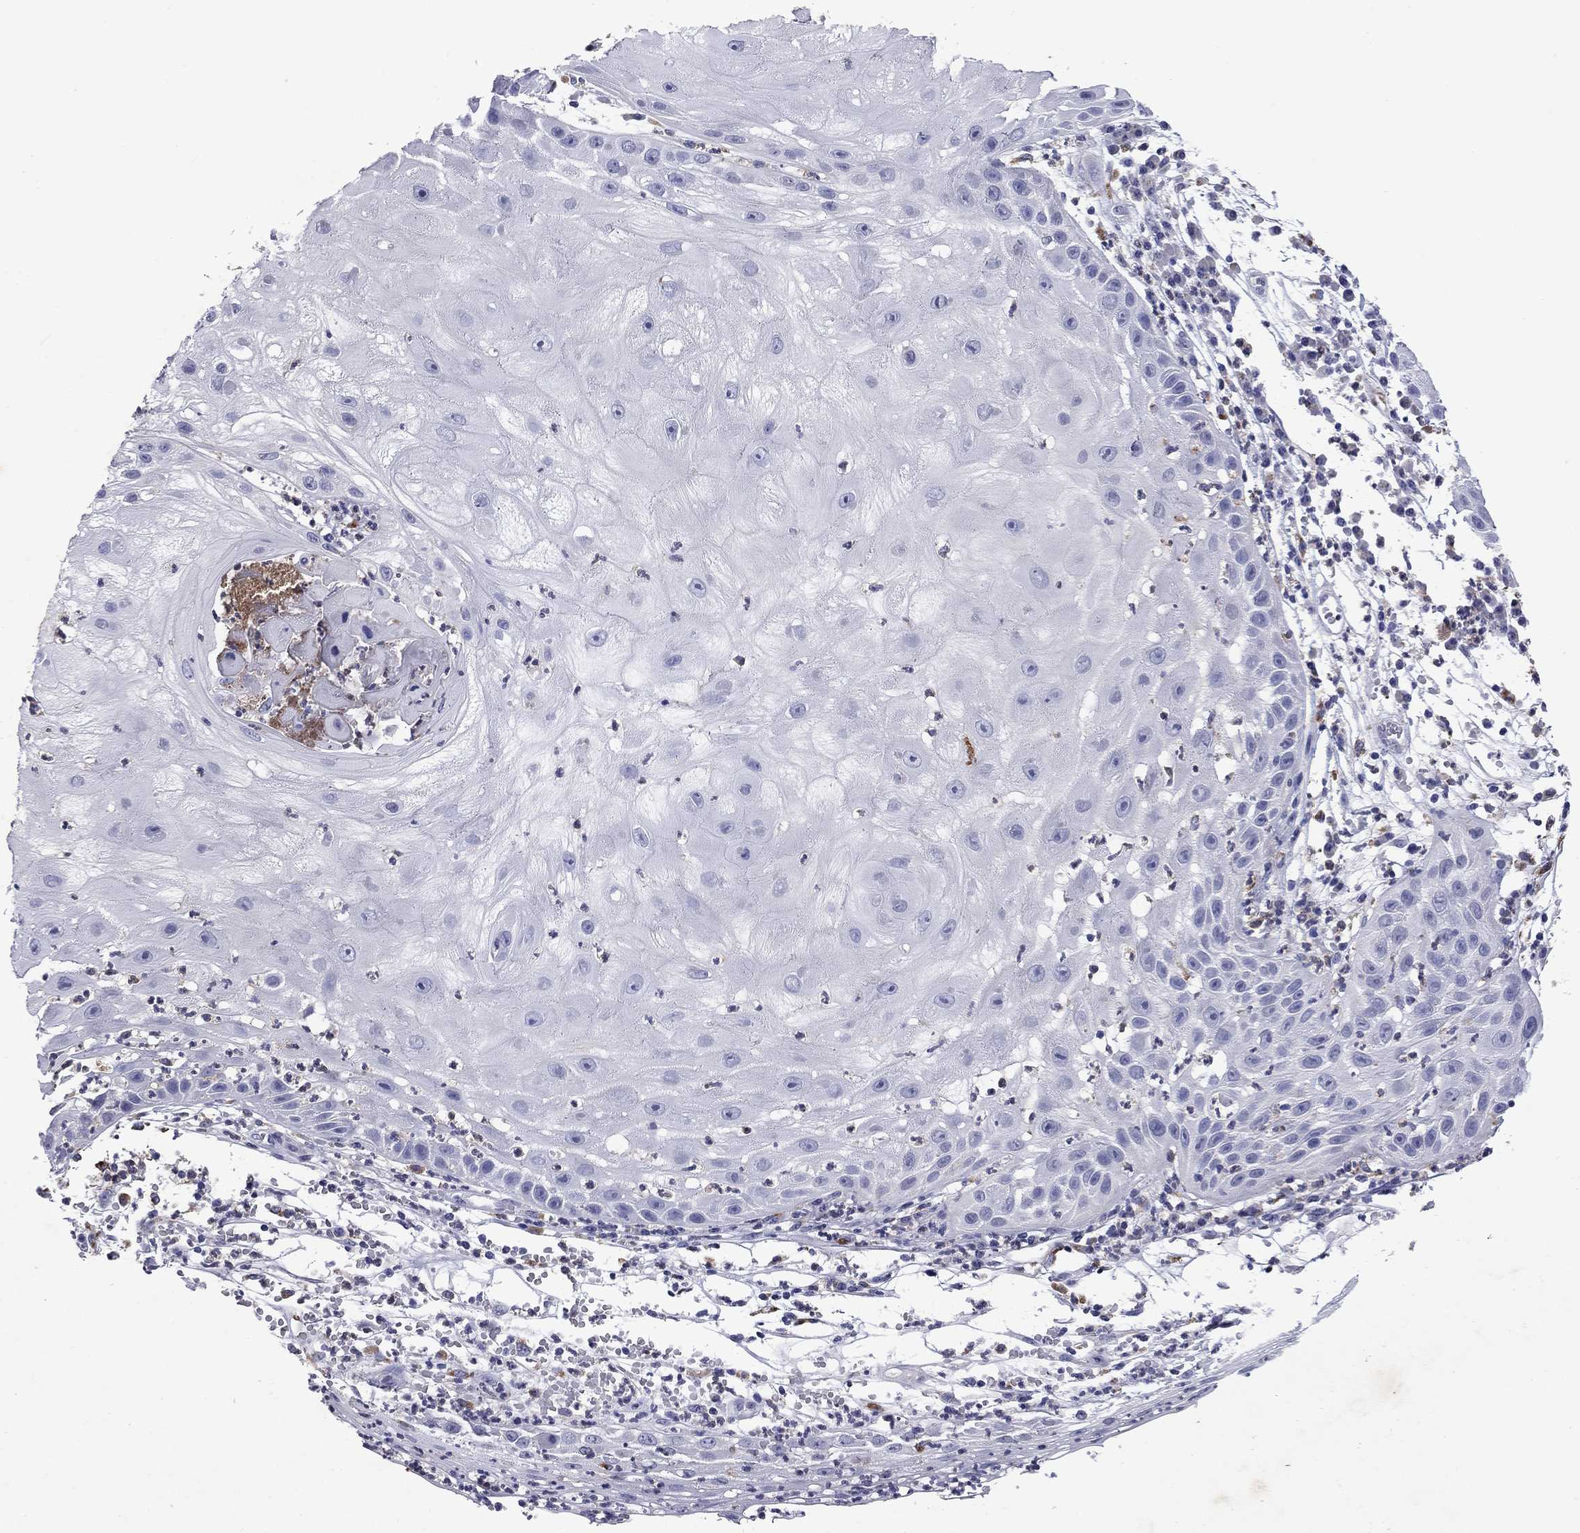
{"staining": {"intensity": "negative", "quantity": "none", "location": "none"}, "tissue": "skin cancer", "cell_type": "Tumor cells", "image_type": "cancer", "snomed": [{"axis": "morphology", "description": "Normal tissue, NOS"}, {"axis": "morphology", "description": "Squamous cell carcinoma, NOS"}, {"axis": "topography", "description": "Skin"}], "caption": "A histopathology image of skin cancer (squamous cell carcinoma) stained for a protein reveals no brown staining in tumor cells.", "gene": "MADCAM1", "patient": {"sex": "male", "age": 79}}